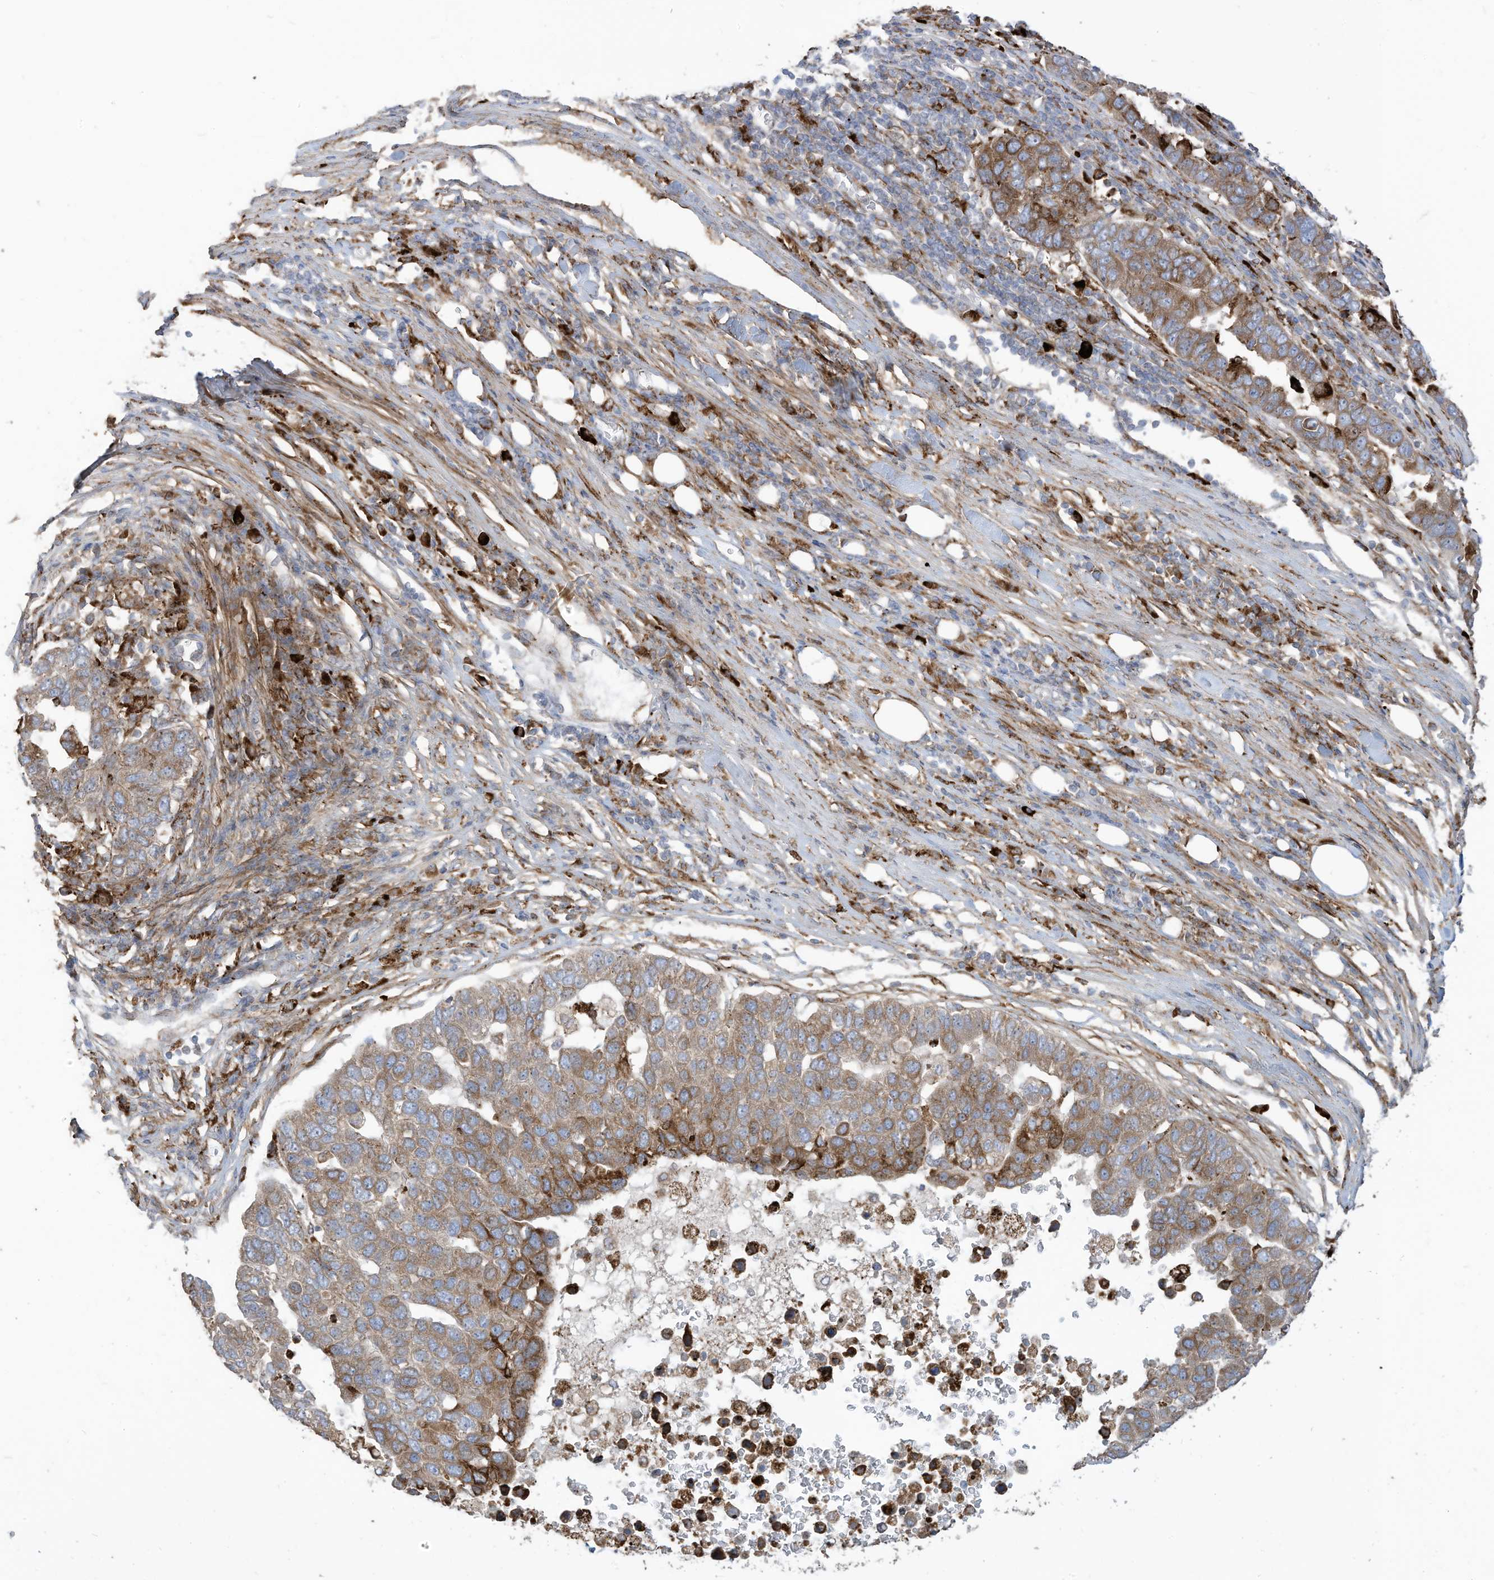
{"staining": {"intensity": "moderate", "quantity": ">75%", "location": "cytoplasmic/membranous"}, "tissue": "pancreatic cancer", "cell_type": "Tumor cells", "image_type": "cancer", "snomed": [{"axis": "morphology", "description": "Adenocarcinoma, NOS"}, {"axis": "topography", "description": "Pancreas"}], "caption": "Immunohistochemical staining of pancreatic adenocarcinoma demonstrates moderate cytoplasmic/membranous protein positivity in approximately >75% of tumor cells.", "gene": "TRNAU1AP", "patient": {"sex": "female", "age": 61}}